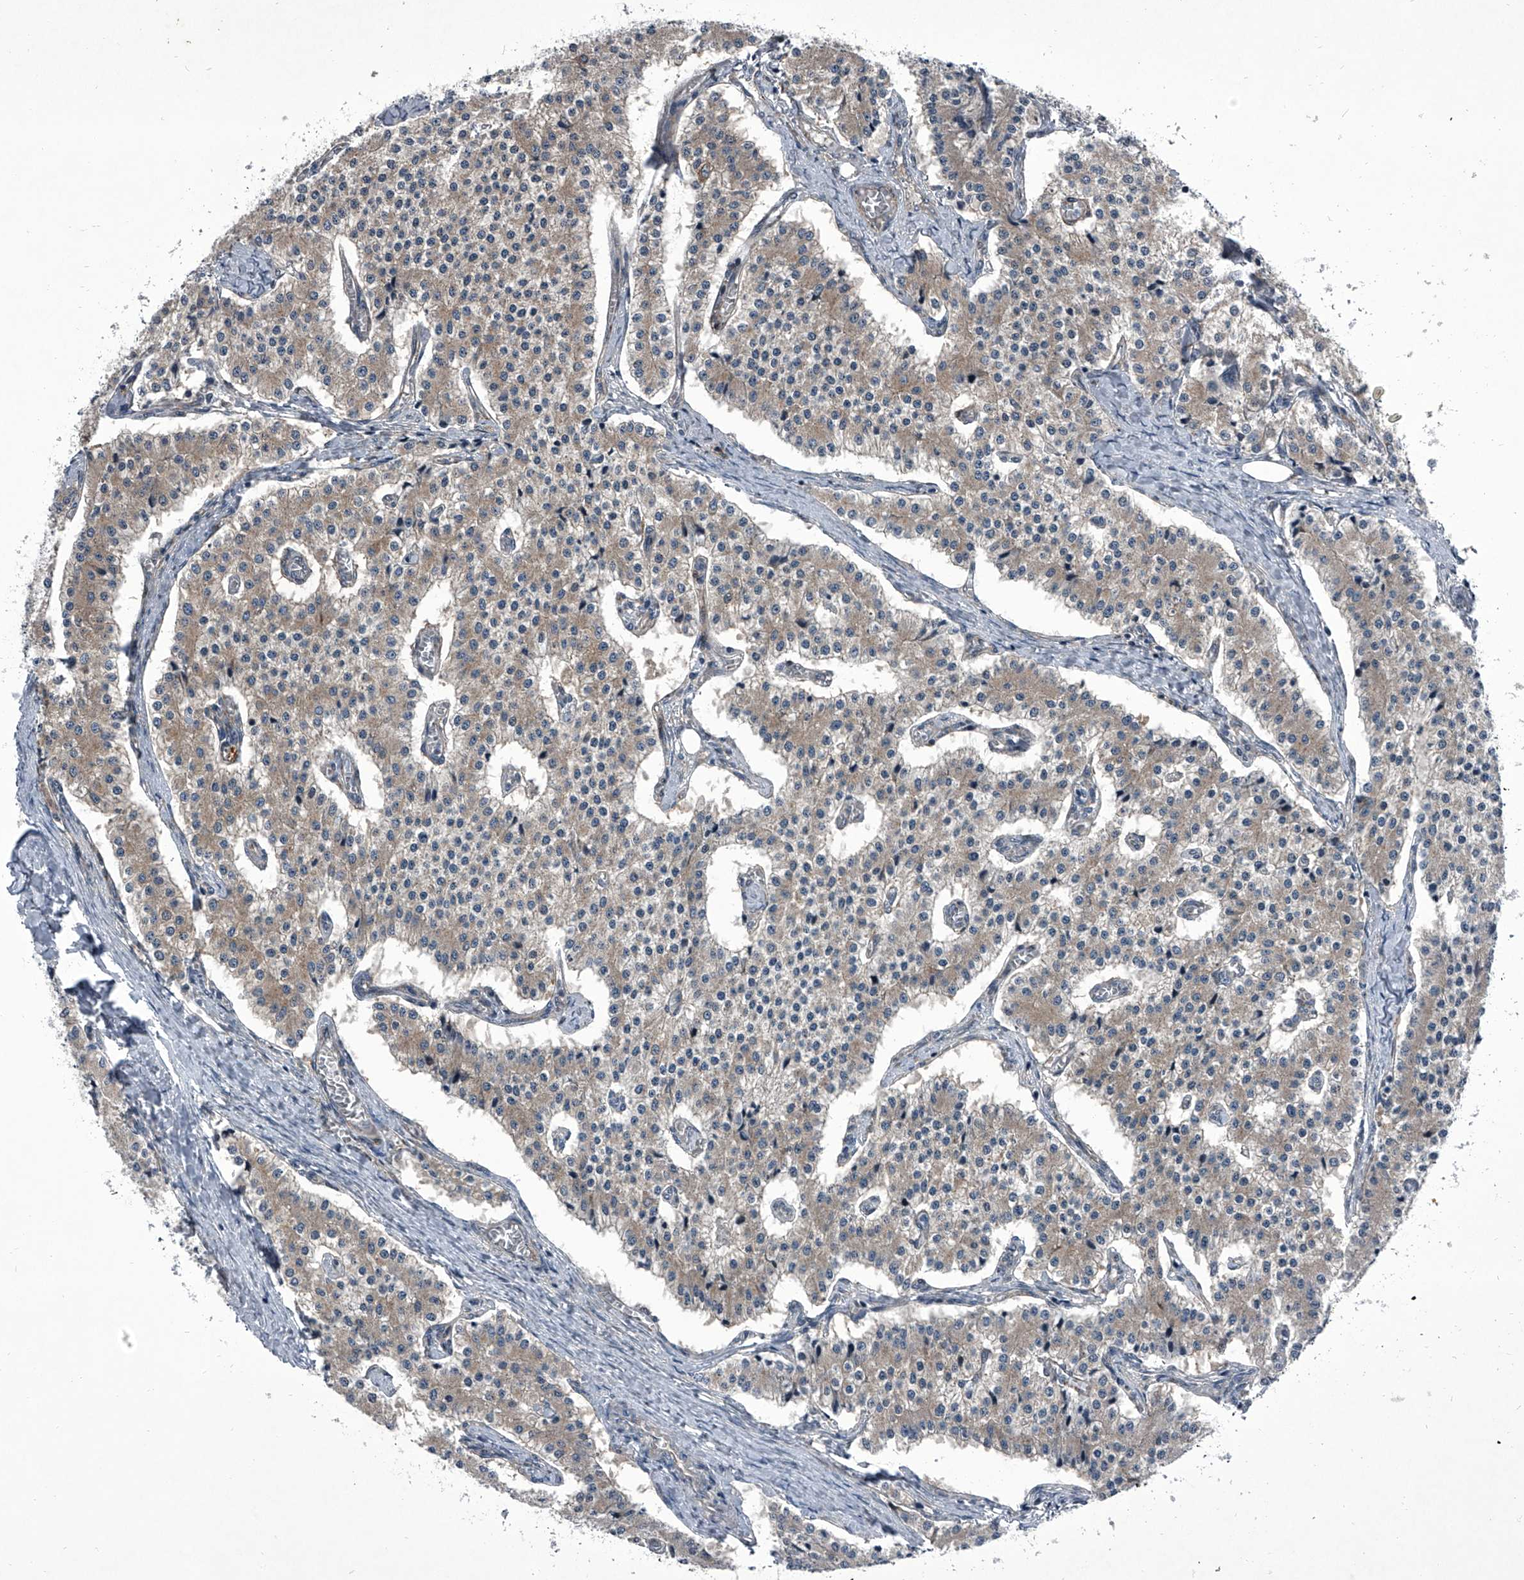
{"staining": {"intensity": "weak", "quantity": "25%-75%", "location": "cytoplasmic/membranous"}, "tissue": "carcinoid", "cell_type": "Tumor cells", "image_type": "cancer", "snomed": [{"axis": "morphology", "description": "Carcinoid, malignant, NOS"}, {"axis": "topography", "description": "Colon"}], "caption": "Weak cytoplasmic/membranous protein expression is identified in about 25%-75% of tumor cells in carcinoid.", "gene": "ELK4", "patient": {"sex": "female", "age": 52}}